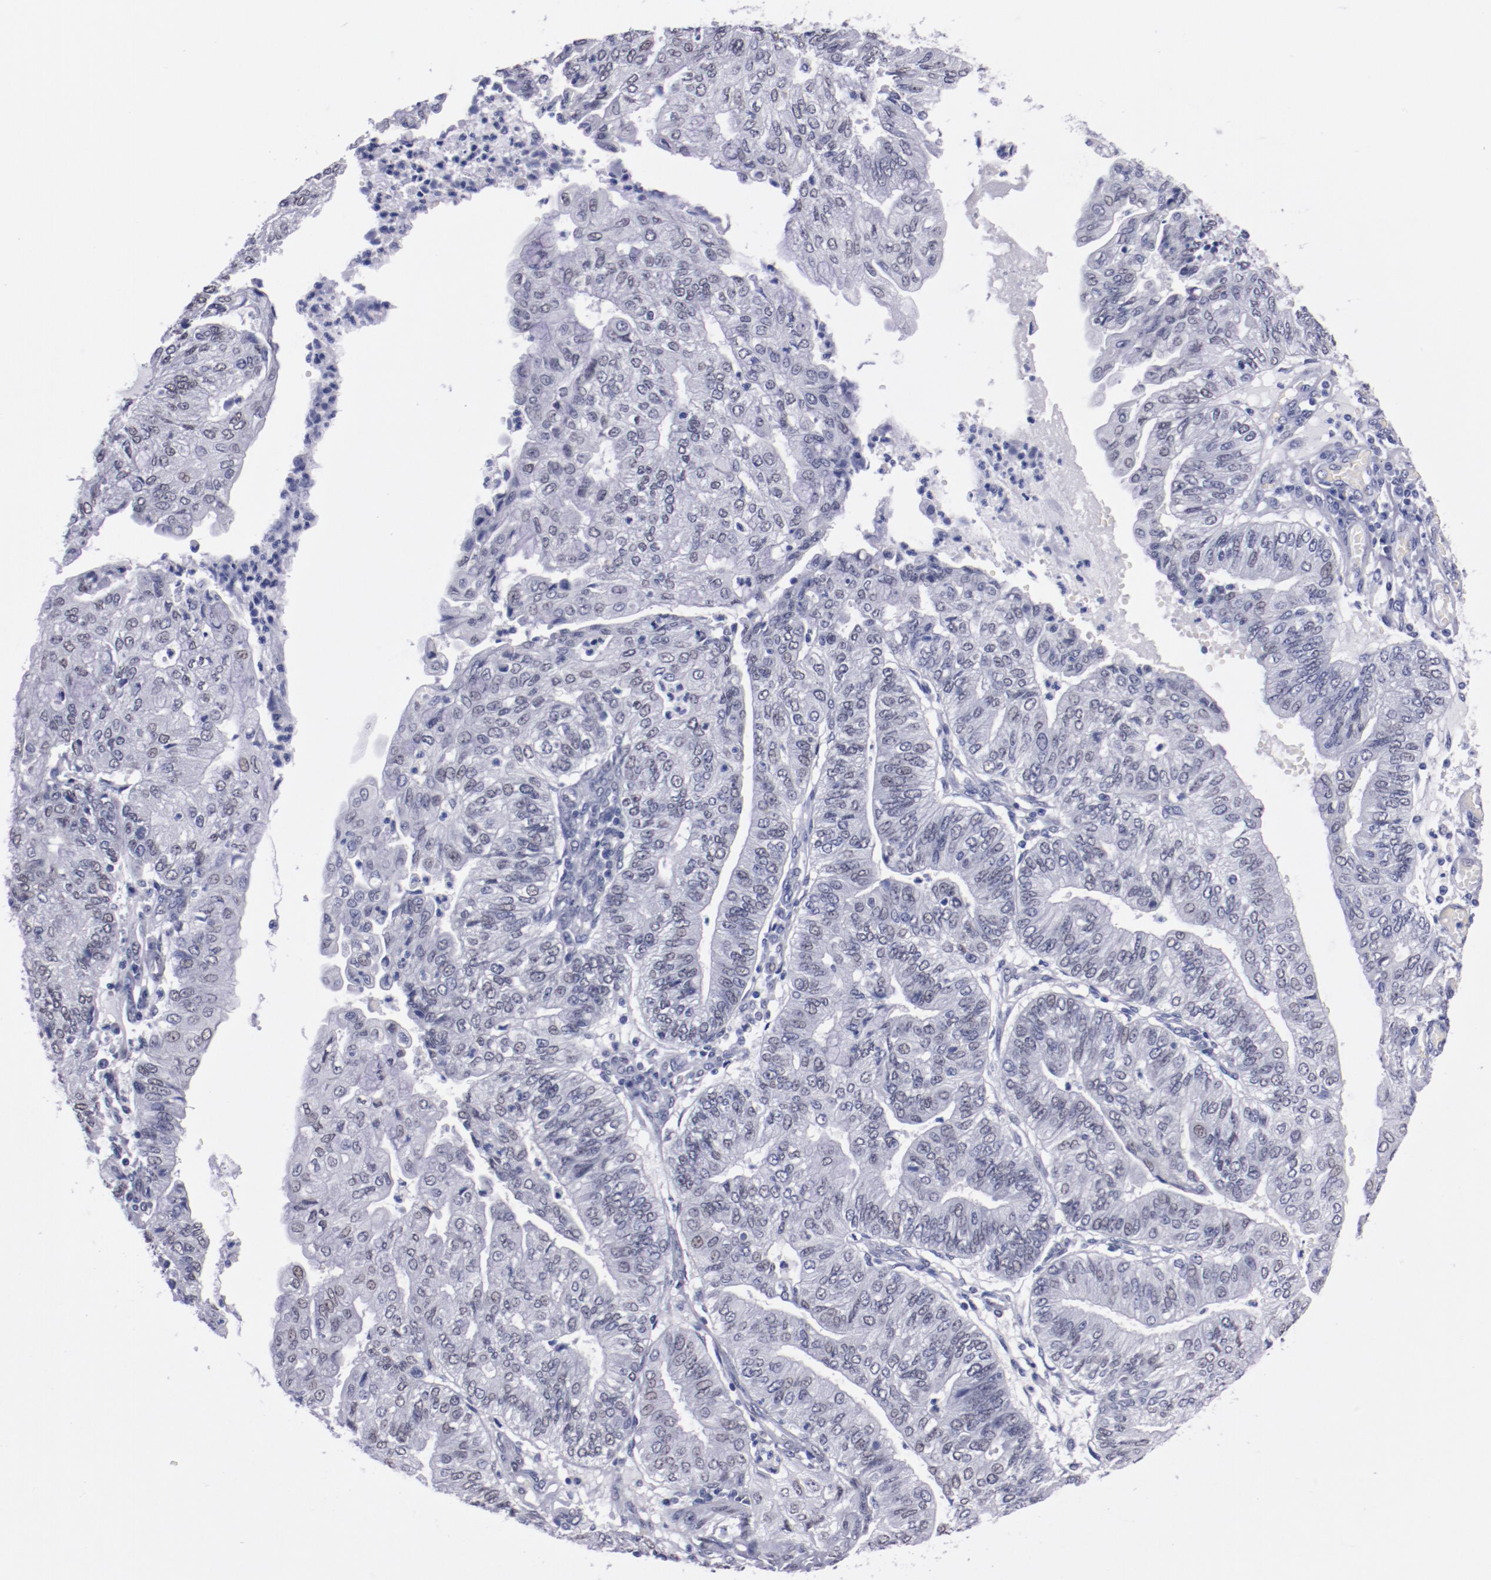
{"staining": {"intensity": "weak", "quantity": "<25%", "location": "nuclear"}, "tissue": "endometrial cancer", "cell_type": "Tumor cells", "image_type": "cancer", "snomed": [{"axis": "morphology", "description": "Adenocarcinoma, NOS"}, {"axis": "topography", "description": "Endometrium"}], "caption": "High magnification brightfield microscopy of endometrial cancer (adenocarcinoma) stained with DAB (brown) and counterstained with hematoxylin (blue): tumor cells show no significant expression.", "gene": "HNF1B", "patient": {"sex": "female", "age": 59}}